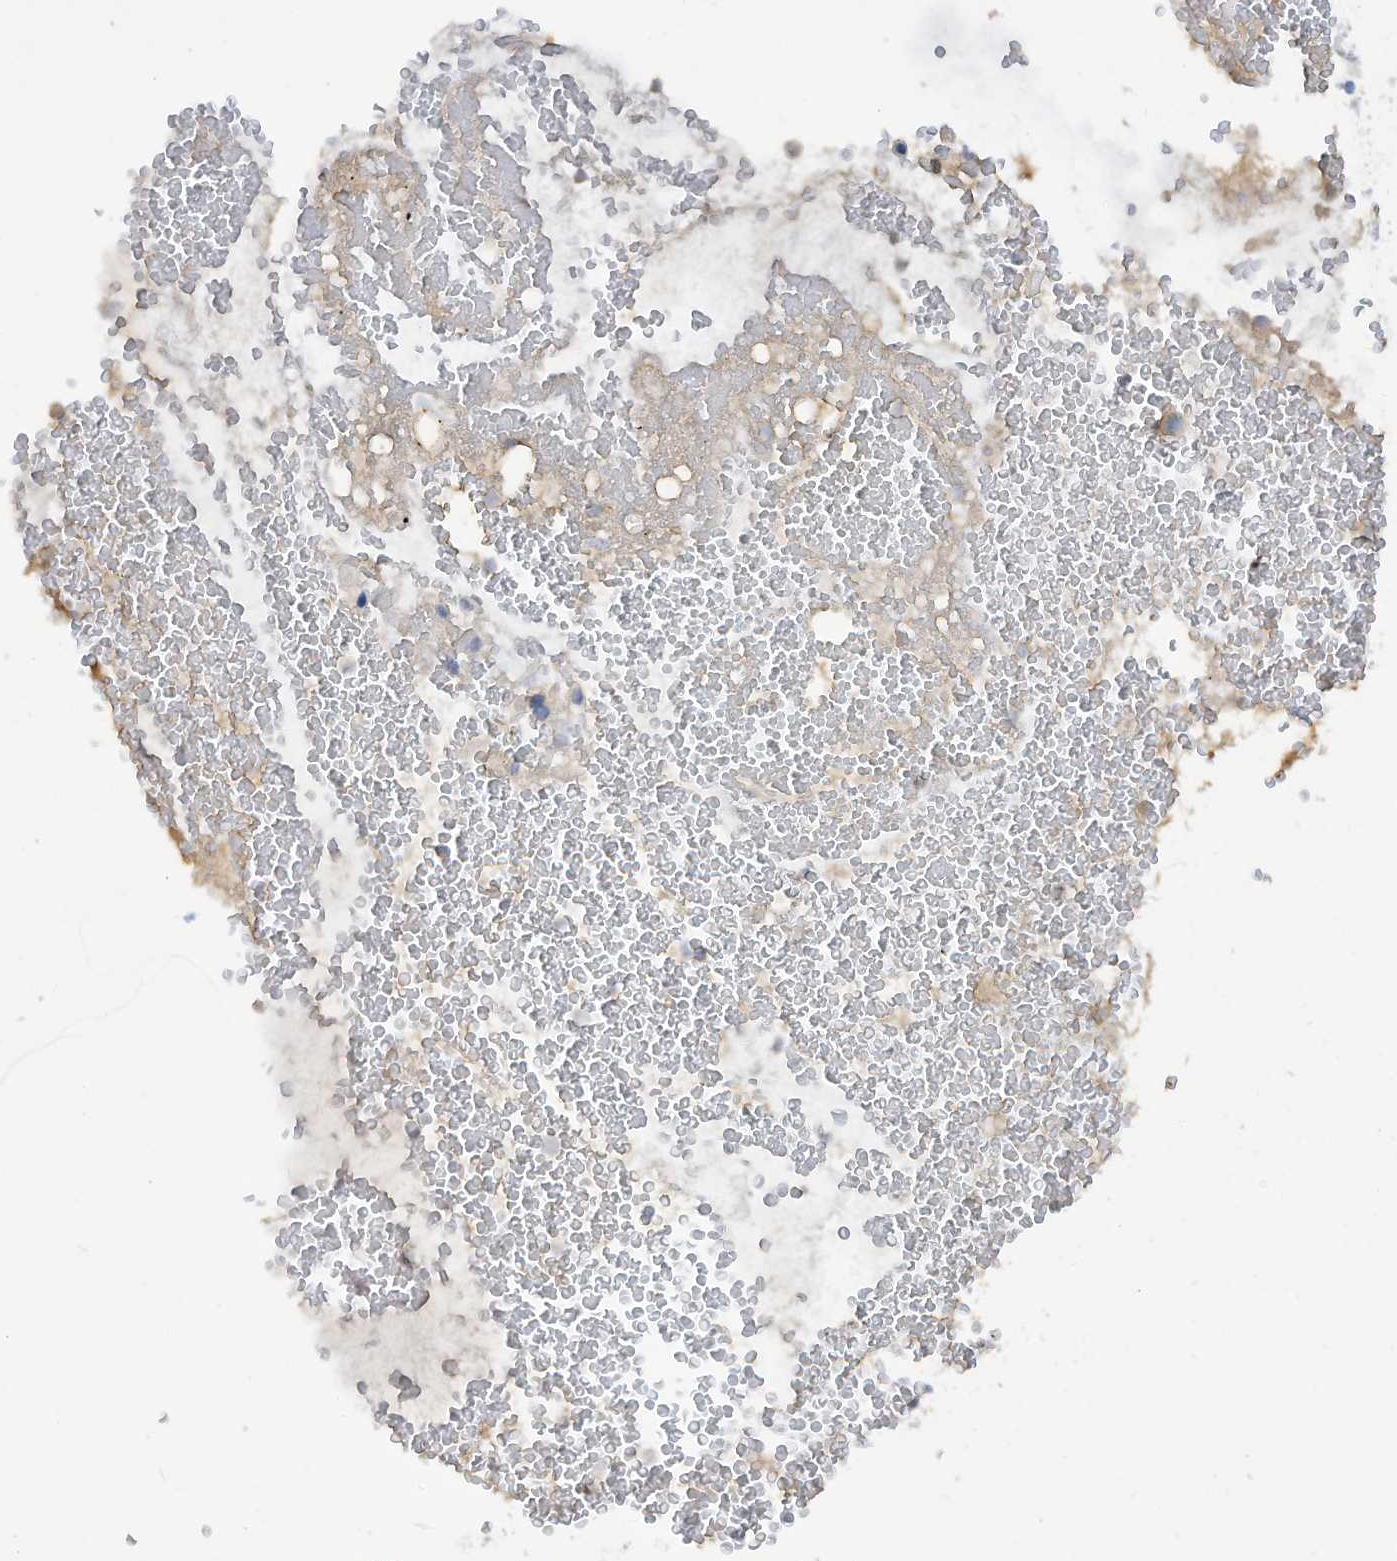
{"staining": {"intensity": "negative", "quantity": "none", "location": "none"}, "tissue": "bronchus", "cell_type": "Respiratory epithelial cells", "image_type": "normal", "snomed": [{"axis": "morphology", "description": "Normal tissue, NOS"}, {"axis": "morphology", "description": "Squamous cell carcinoma, NOS"}, {"axis": "topography", "description": "Lymph node"}, {"axis": "topography", "description": "Bronchus"}, {"axis": "topography", "description": "Lung"}], "caption": "This is an IHC micrograph of normal bronchus. There is no positivity in respiratory epithelial cells.", "gene": "HAS3", "patient": {"sex": "male", "age": 66}}